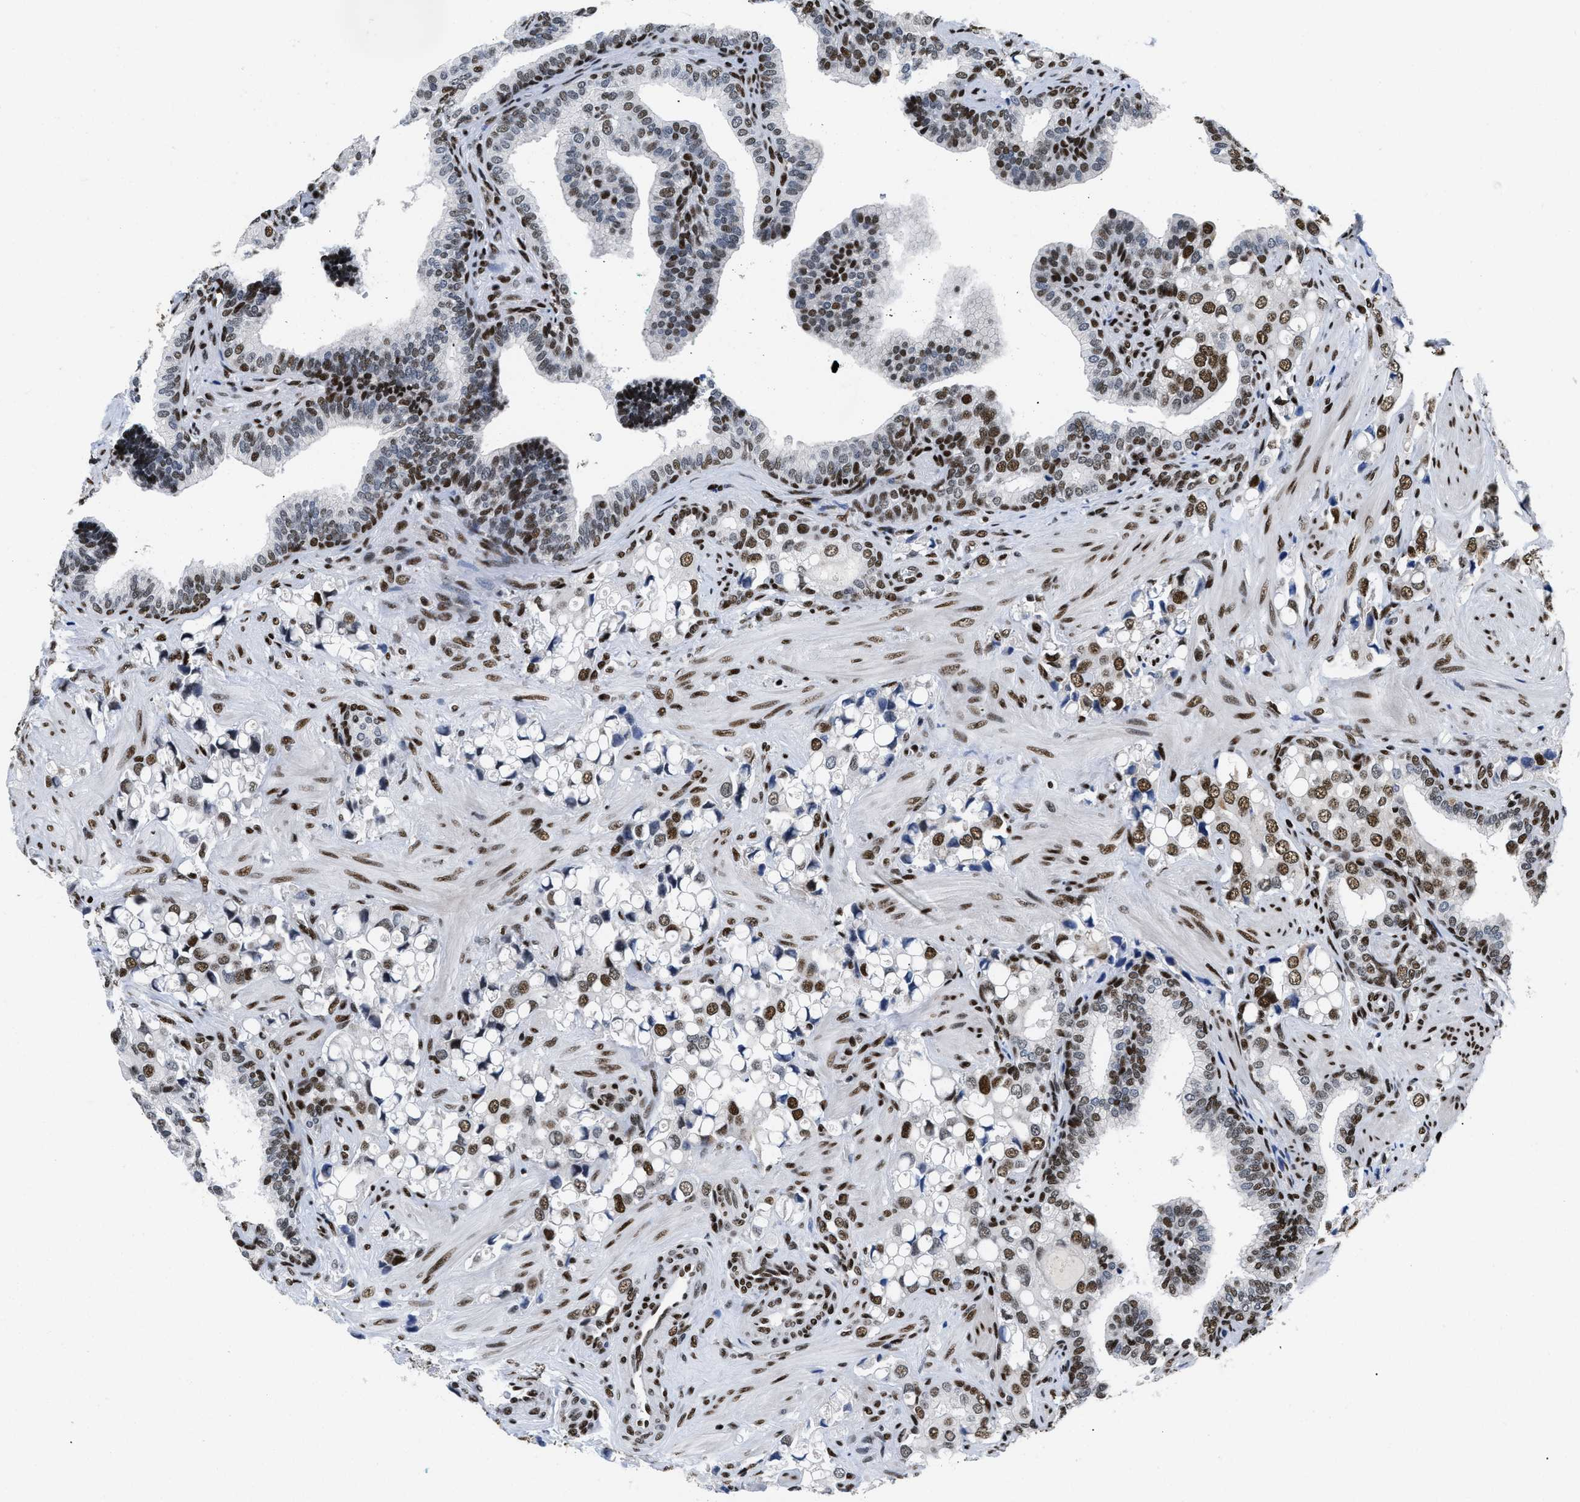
{"staining": {"intensity": "strong", "quantity": "25%-75%", "location": "nuclear"}, "tissue": "prostate cancer", "cell_type": "Tumor cells", "image_type": "cancer", "snomed": [{"axis": "morphology", "description": "Adenocarcinoma, High grade"}, {"axis": "topography", "description": "Prostate"}], "caption": "Prostate cancer (adenocarcinoma (high-grade)) stained with DAB (3,3'-diaminobenzidine) IHC exhibits high levels of strong nuclear positivity in about 25%-75% of tumor cells.", "gene": "CREB1", "patient": {"sex": "male", "age": 52}}